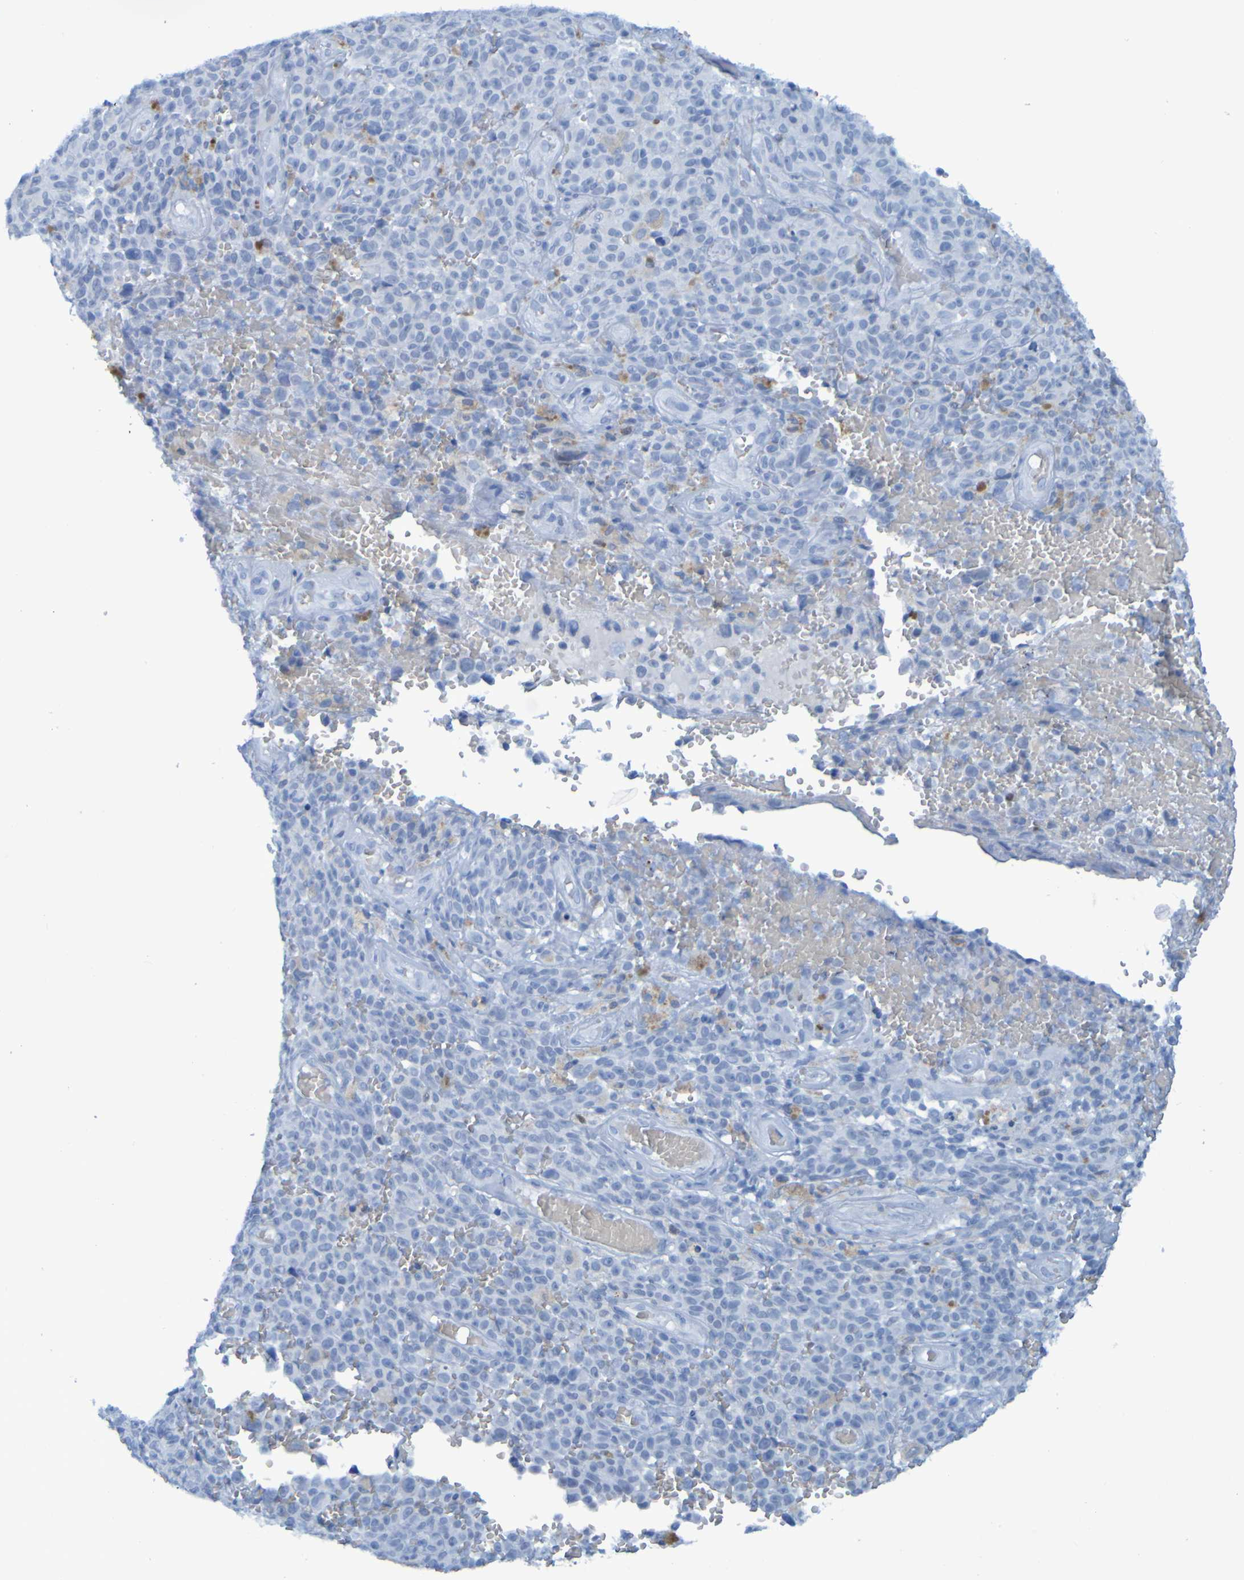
{"staining": {"intensity": "negative", "quantity": "none", "location": "none"}, "tissue": "melanoma", "cell_type": "Tumor cells", "image_type": "cancer", "snomed": [{"axis": "morphology", "description": "Malignant melanoma, NOS"}, {"axis": "topography", "description": "Skin"}], "caption": "Tumor cells are negative for protein expression in human malignant melanoma.", "gene": "USP36", "patient": {"sex": "female", "age": 82}}